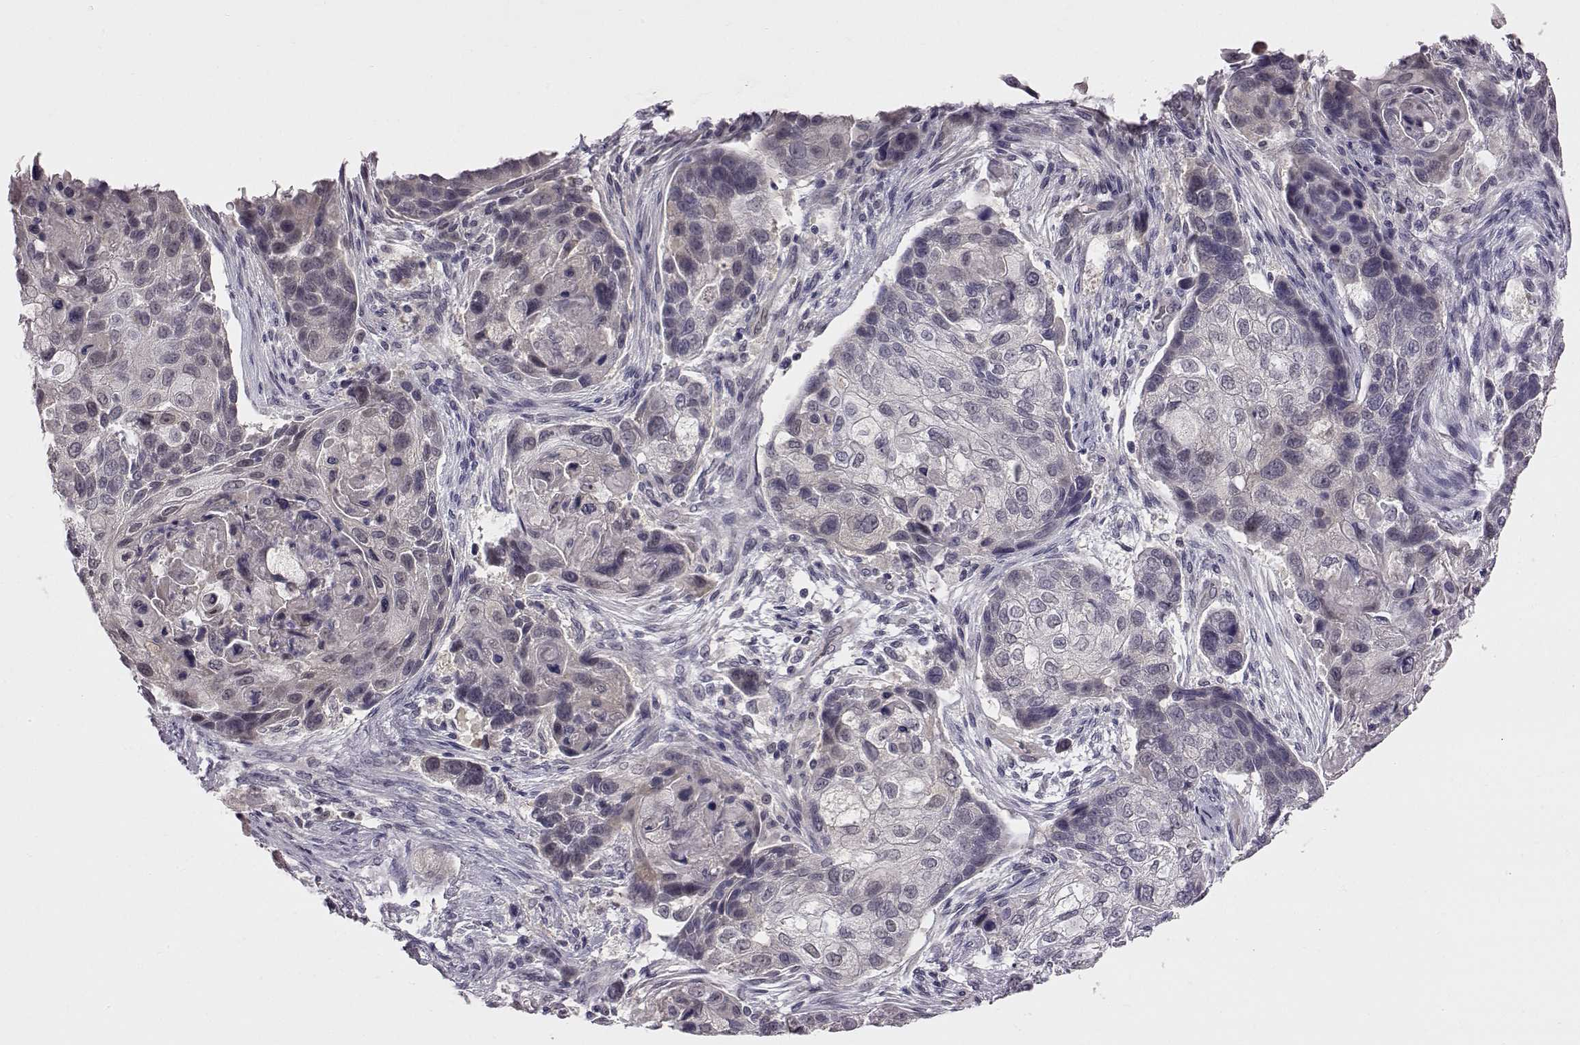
{"staining": {"intensity": "negative", "quantity": "none", "location": "none"}, "tissue": "lung cancer", "cell_type": "Tumor cells", "image_type": "cancer", "snomed": [{"axis": "morphology", "description": "Squamous cell carcinoma, NOS"}, {"axis": "topography", "description": "Lung"}], "caption": "This is an IHC photomicrograph of lung squamous cell carcinoma. There is no expression in tumor cells.", "gene": "C10orf62", "patient": {"sex": "male", "age": 69}}